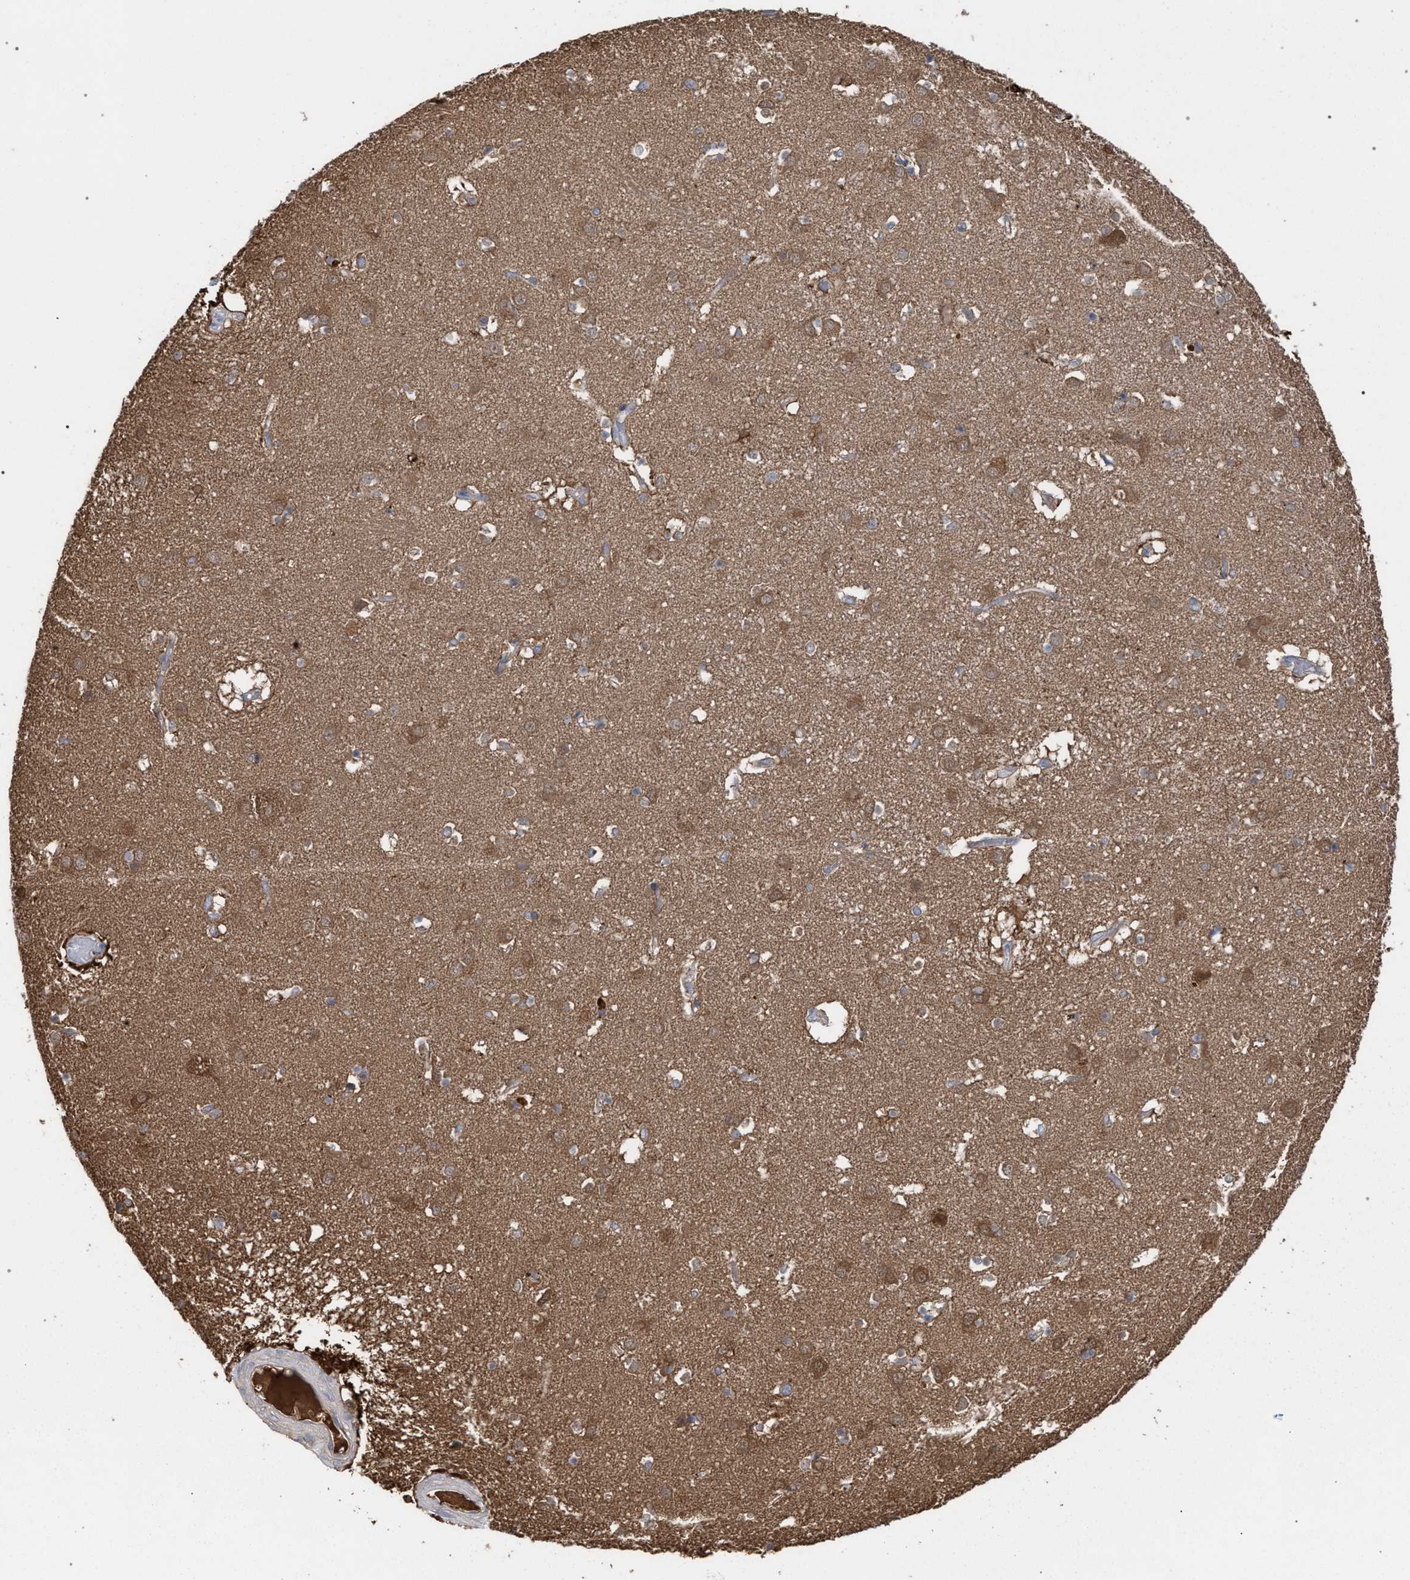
{"staining": {"intensity": "moderate", "quantity": "<25%", "location": "cytoplasmic/membranous"}, "tissue": "caudate", "cell_type": "Glial cells", "image_type": "normal", "snomed": [{"axis": "morphology", "description": "Normal tissue, NOS"}, {"axis": "topography", "description": "Lateral ventricle wall"}], "caption": "Glial cells display moderate cytoplasmic/membranous staining in approximately <25% of cells in unremarkable caudate.", "gene": "FHOD3", "patient": {"sex": "male", "age": 70}}